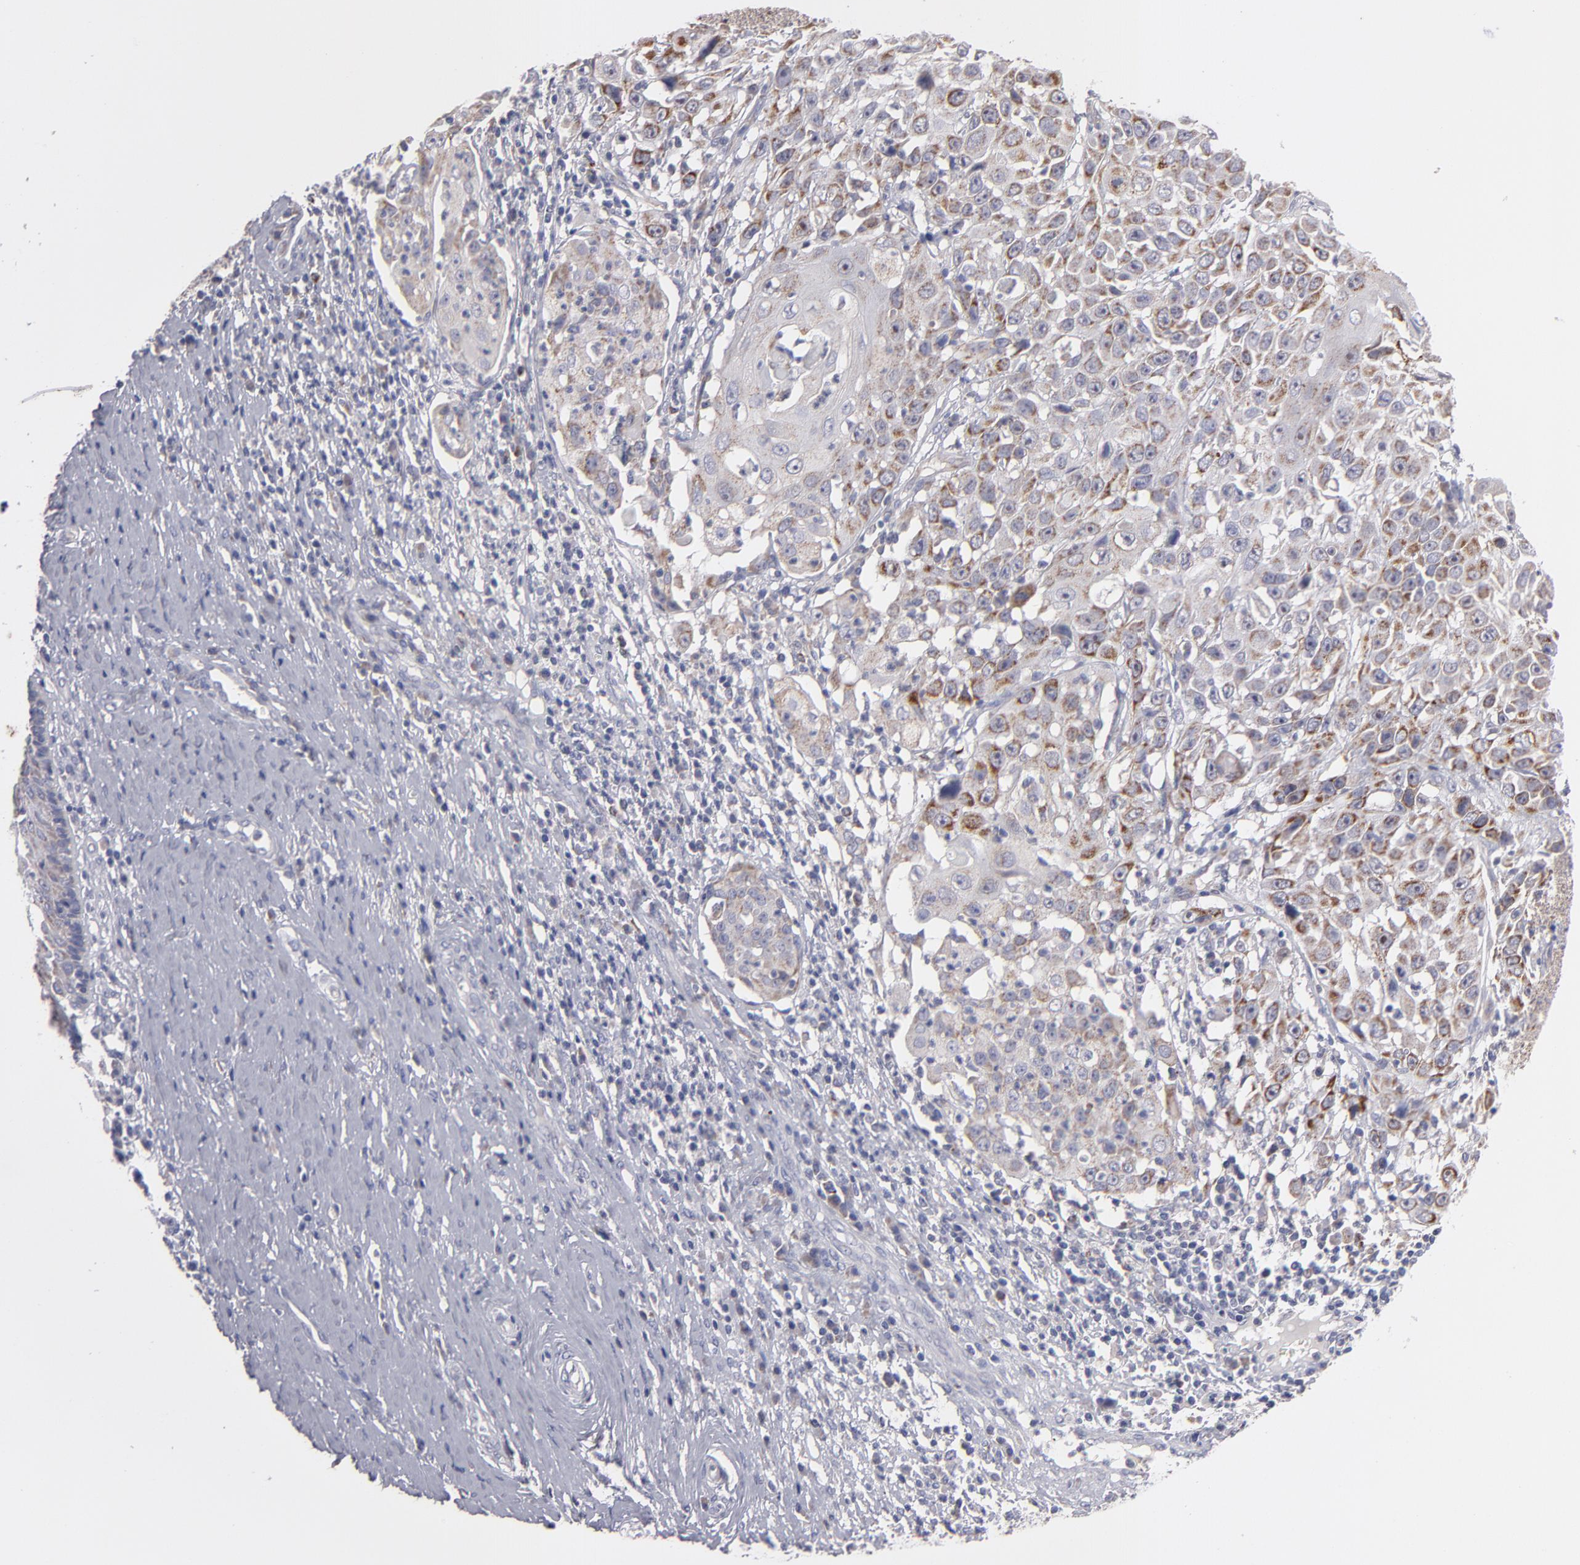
{"staining": {"intensity": "moderate", "quantity": ">75%", "location": "cytoplasmic/membranous"}, "tissue": "cervical cancer", "cell_type": "Tumor cells", "image_type": "cancer", "snomed": [{"axis": "morphology", "description": "Squamous cell carcinoma, NOS"}, {"axis": "topography", "description": "Cervix"}], "caption": "Squamous cell carcinoma (cervical) was stained to show a protein in brown. There is medium levels of moderate cytoplasmic/membranous staining in approximately >75% of tumor cells. (Stains: DAB in brown, nuclei in blue, Microscopy: brightfield microscopy at high magnification).", "gene": "HCCS", "patient": {"sex": "female", "age": 39}}